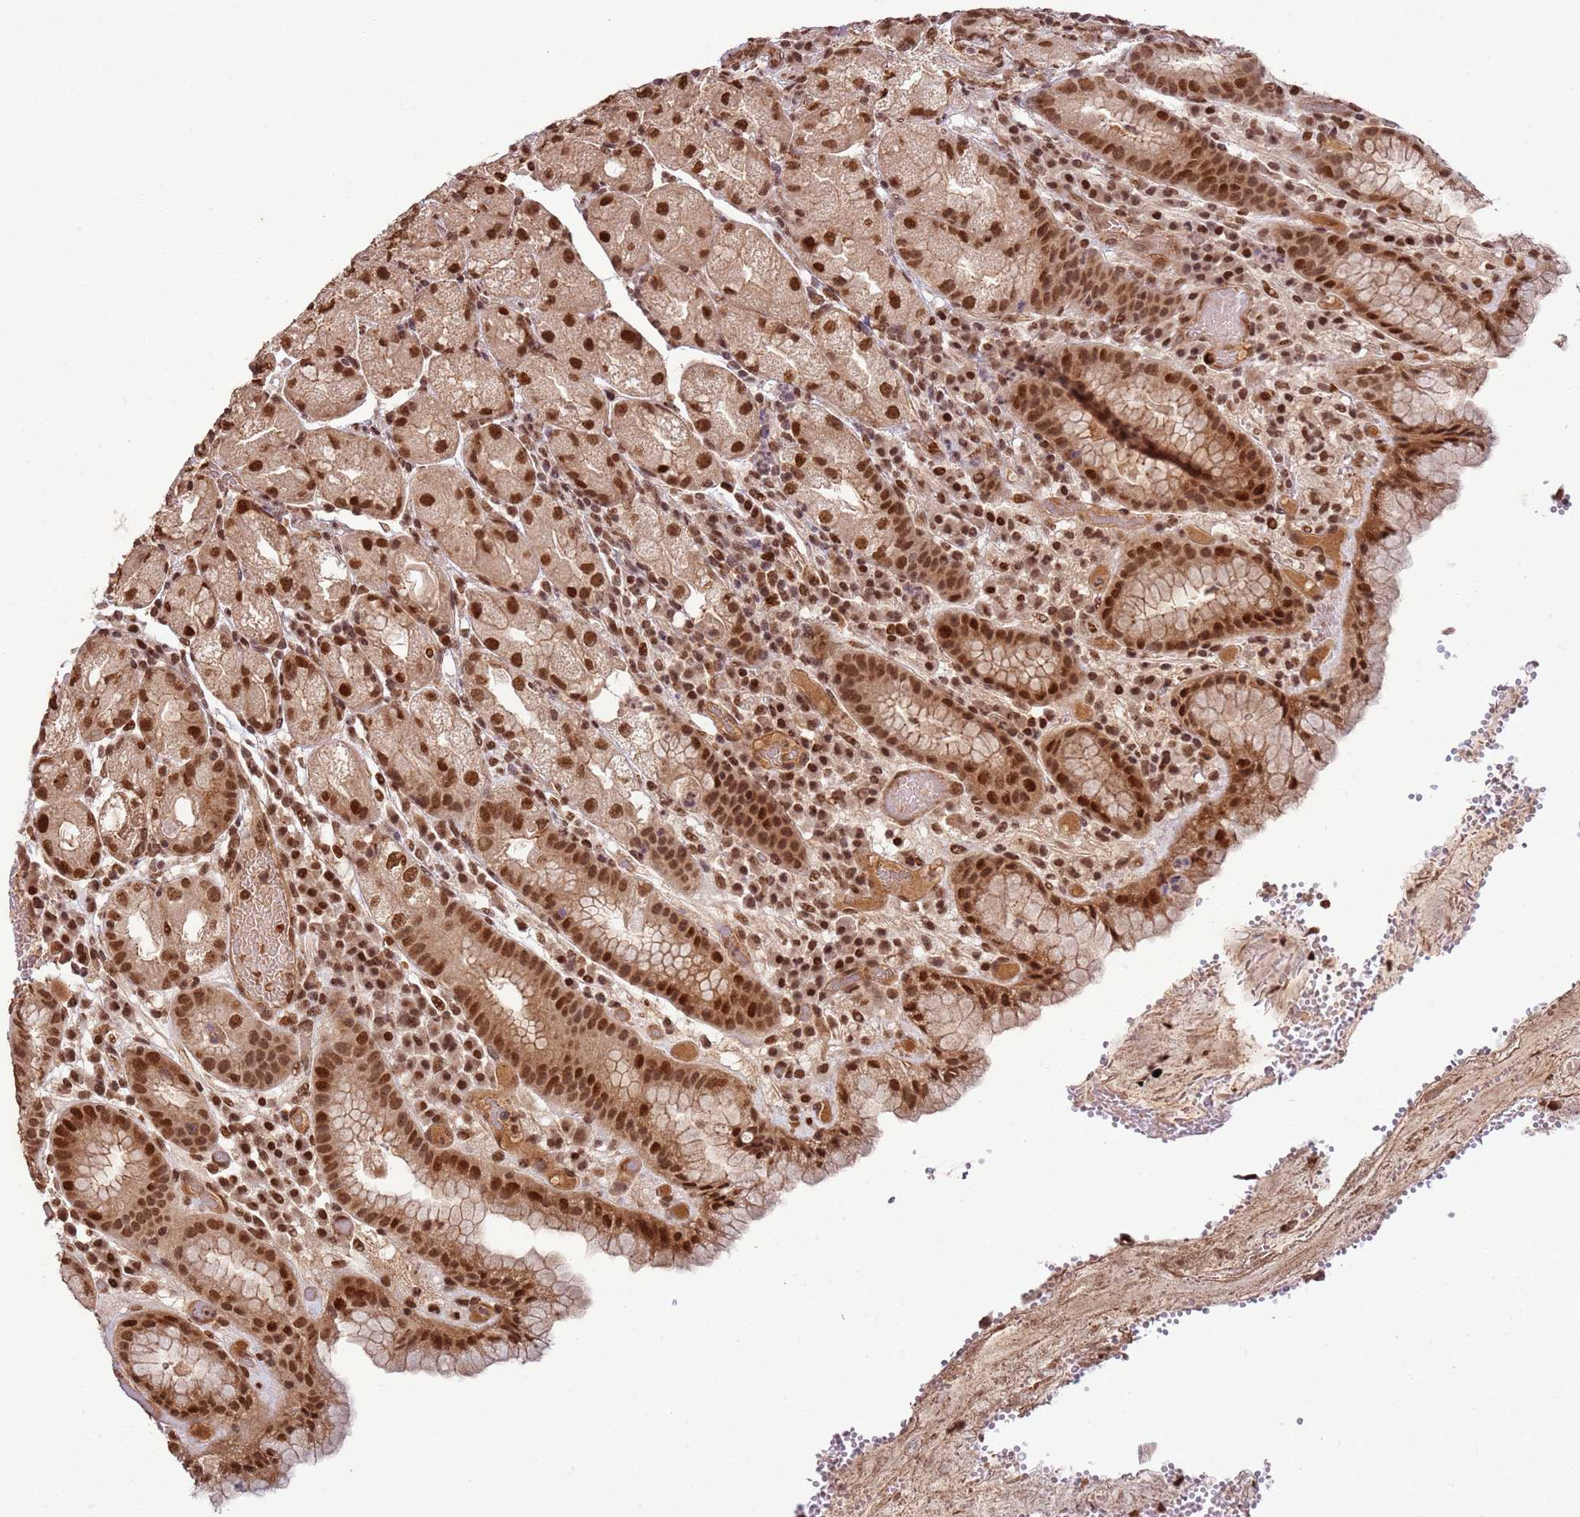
{"staining": {"intensity": "strong", "quantity": ">75%", "location": "nuclear"}, "tissue": "stomach", "cell_type": "Glandular cells", "image_type": "normal", "snomed": [{"axis": "morphology", "description": "Normal tissue, NOS"}, {"axis": "topography", "description": "Stomach, upper"}], "caption": "Immunohistochemical staining of normal stomach demonstrates strong nuclear protein staining in about >75% of glandular cells. The staining was performed using DAB, with brown indicating positive protein expression. Nuclei are stained blue with hematoxylin.", "gene": "ZBTB12", "patient": {"sex": "male", "age": 52}}